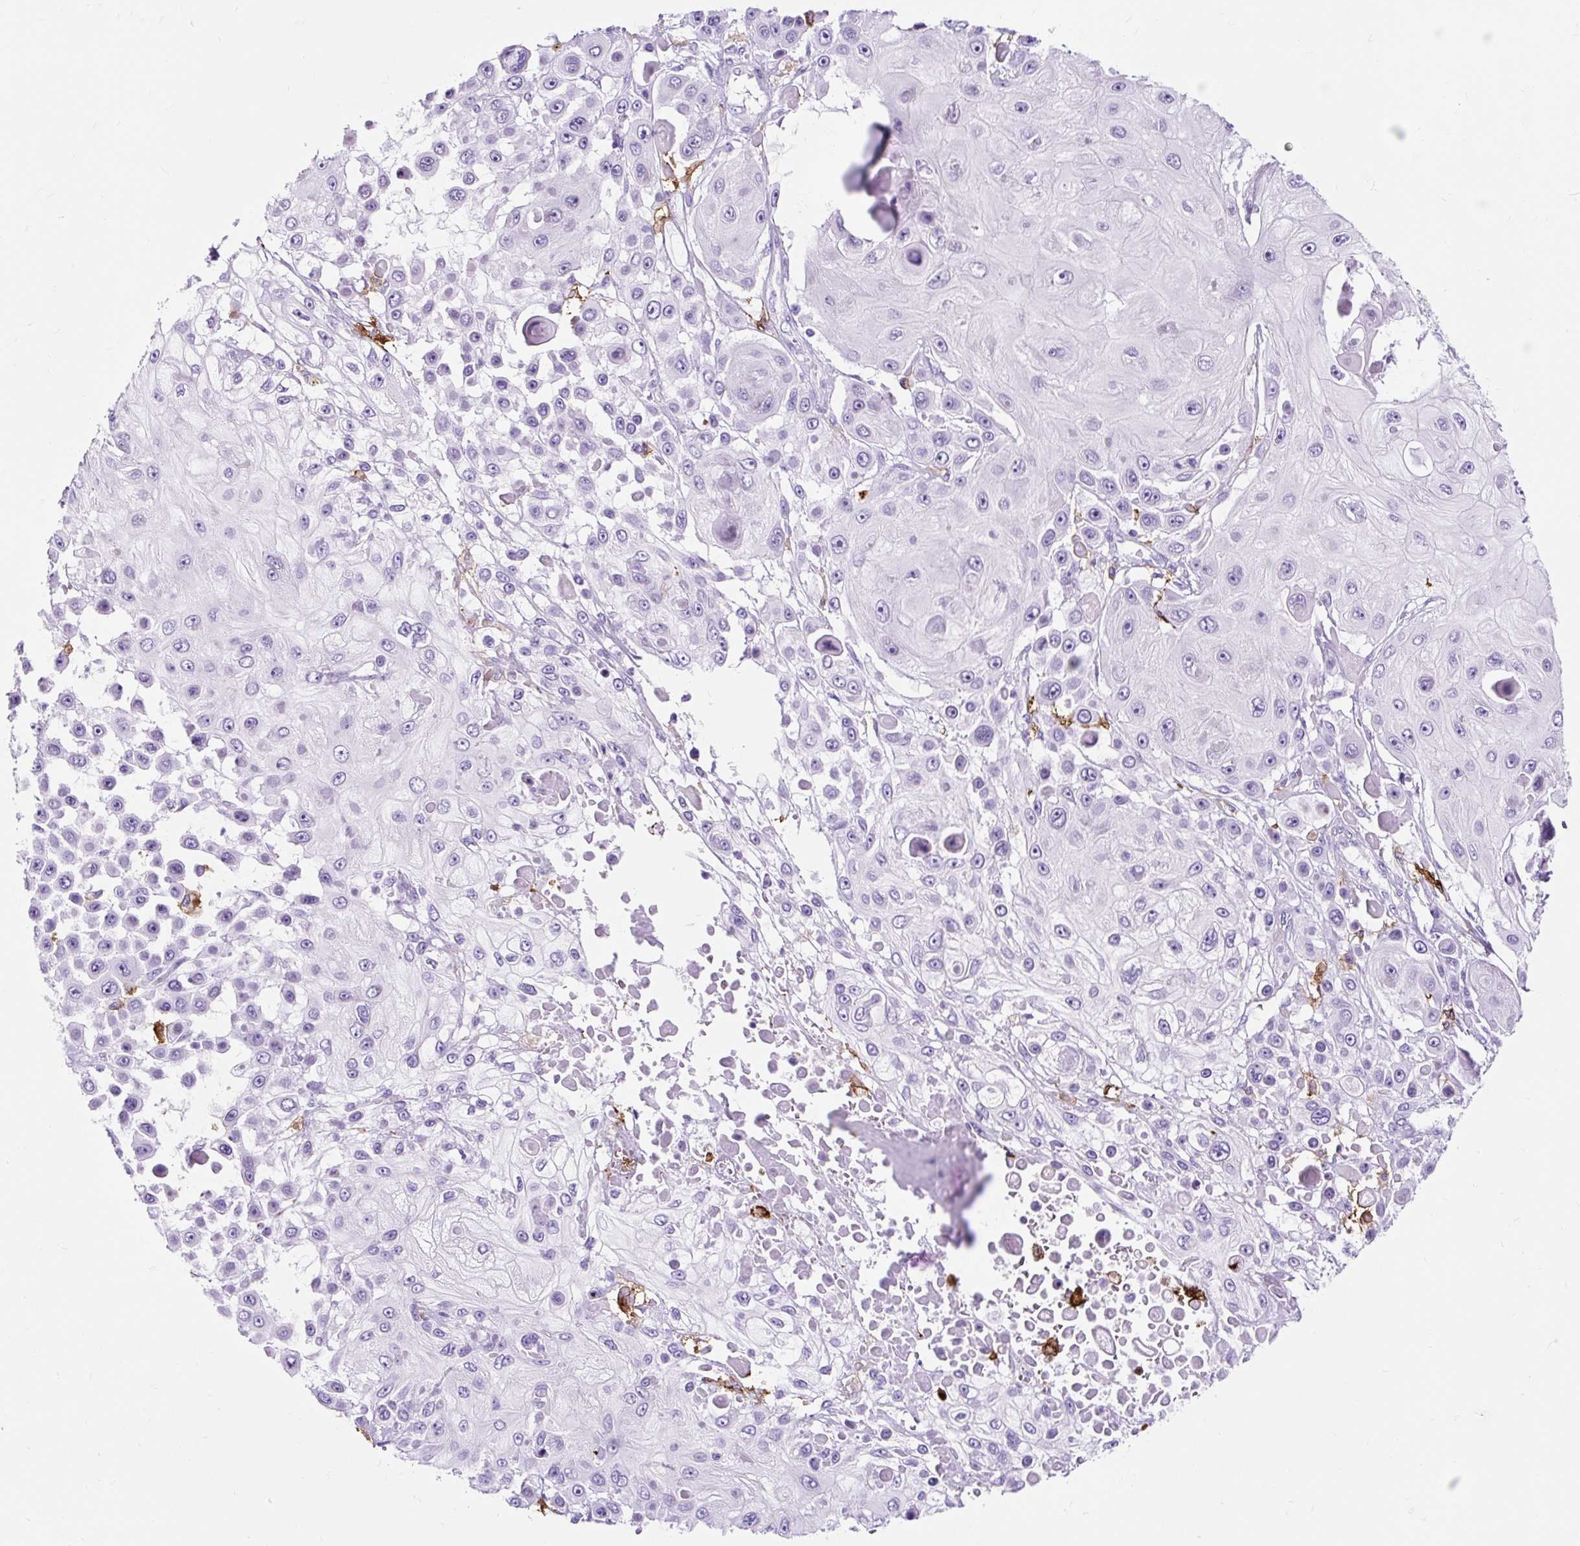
{"staining": {"intensity": "negative", "quantity": "none", "location": "none"}, "tissue": "skin cancer", "cell_type": "Tumor cells", "image_type": "cancer", "snomed": [{"axis": "morphology", "description": "Squamous cell carcinoma, NOS"}, {"axis": "topography", "description": "Skin"}], "caption": "Immunohistochemistry image of skin cancer (squamous cell carcinoma) stained for a protein (brown), which displays no expression in tumor cells. (DAB immunohistochemistry (IHC) with hematoxylin counter stain).", "gene": "HLA-DRA", "patient": {"sex": "male", "age": 67}}